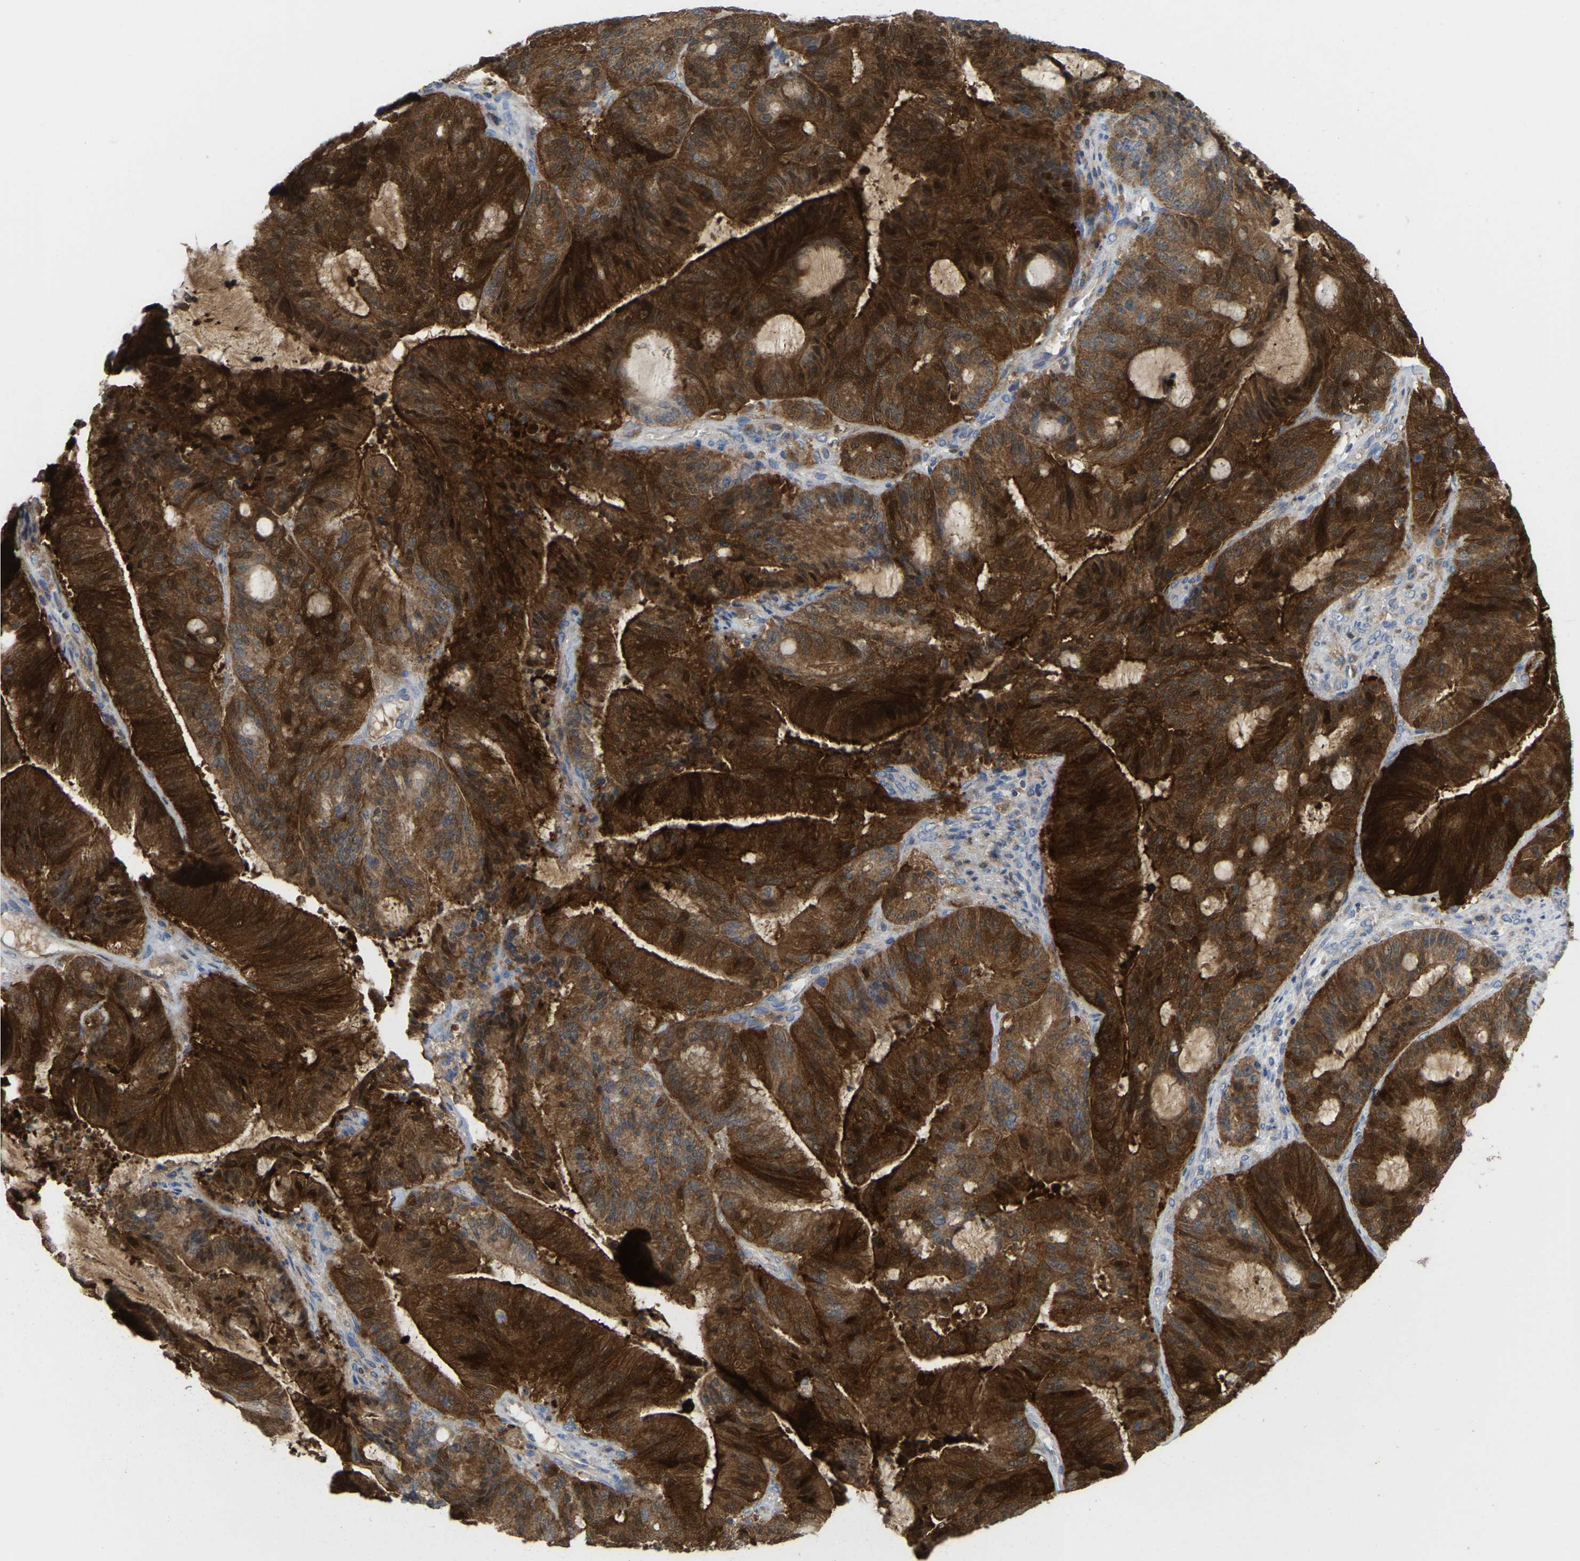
{"staining": {"intensity": "strong", "quantity": ">75%", "location": "cytoplasmic/membranous"}, "tissue": "liver cancer", "cell_type": "Tumor cells", "image_type": "cancer", "snomed": [{"axis": "morphology", "description": "Normal tissue, NOS"}, {"axis": "morphology", "description": "Cholangiocarcinoma"}, {"axis": "topography", "description": "Liver"}, {"axis": "topography", "description": "Peripheral nerve tissue"}], "caption": "Immunohistochemistry (DAB) staining of cholangiocarcinoma (liver) exhibits strong cytoplasmic/membranous protein expression in about >75% of tumor cells.", "gene": "SERPINB5", "patient": {"sex": "female", "age": 73}}